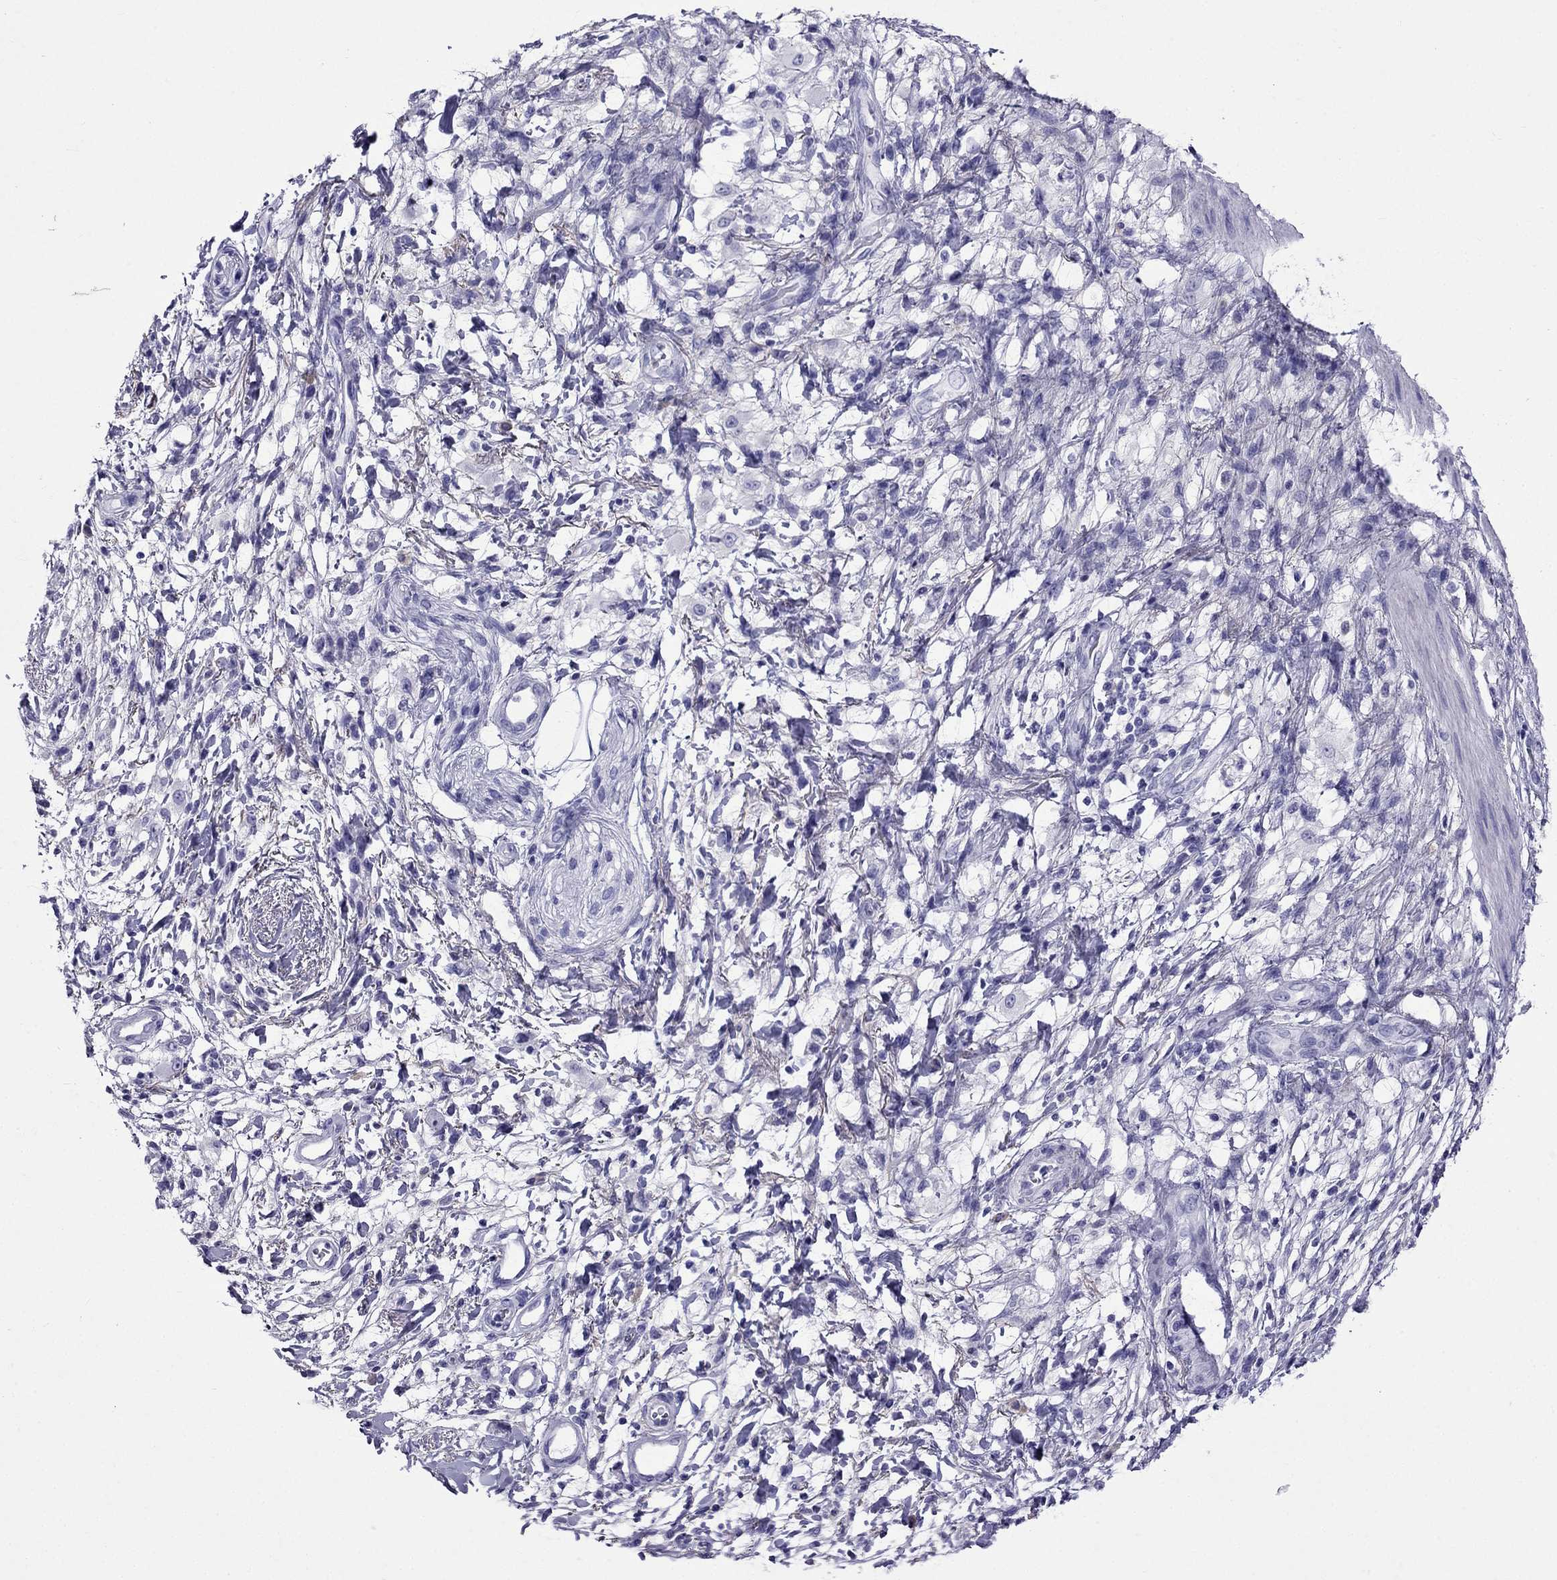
{"staining": {"intensity": "negative", "quantity": "none", "location": "none"}, "tissue": "stomach cancer", "cell_type": "Tumor cells", "image_type": "cancer", "snomed": [{"axis": "morphology", "description": "Adenocarcinoma, NOS"}, {"axis": "topography", "description": "Stomach"}], "caption": "The photomicrograph displays no significant staining in tumor cells of stomach cancer (adenocarcinoma).", "gene": "ARR3", "patient": {"sex": "female", "age": 60}}